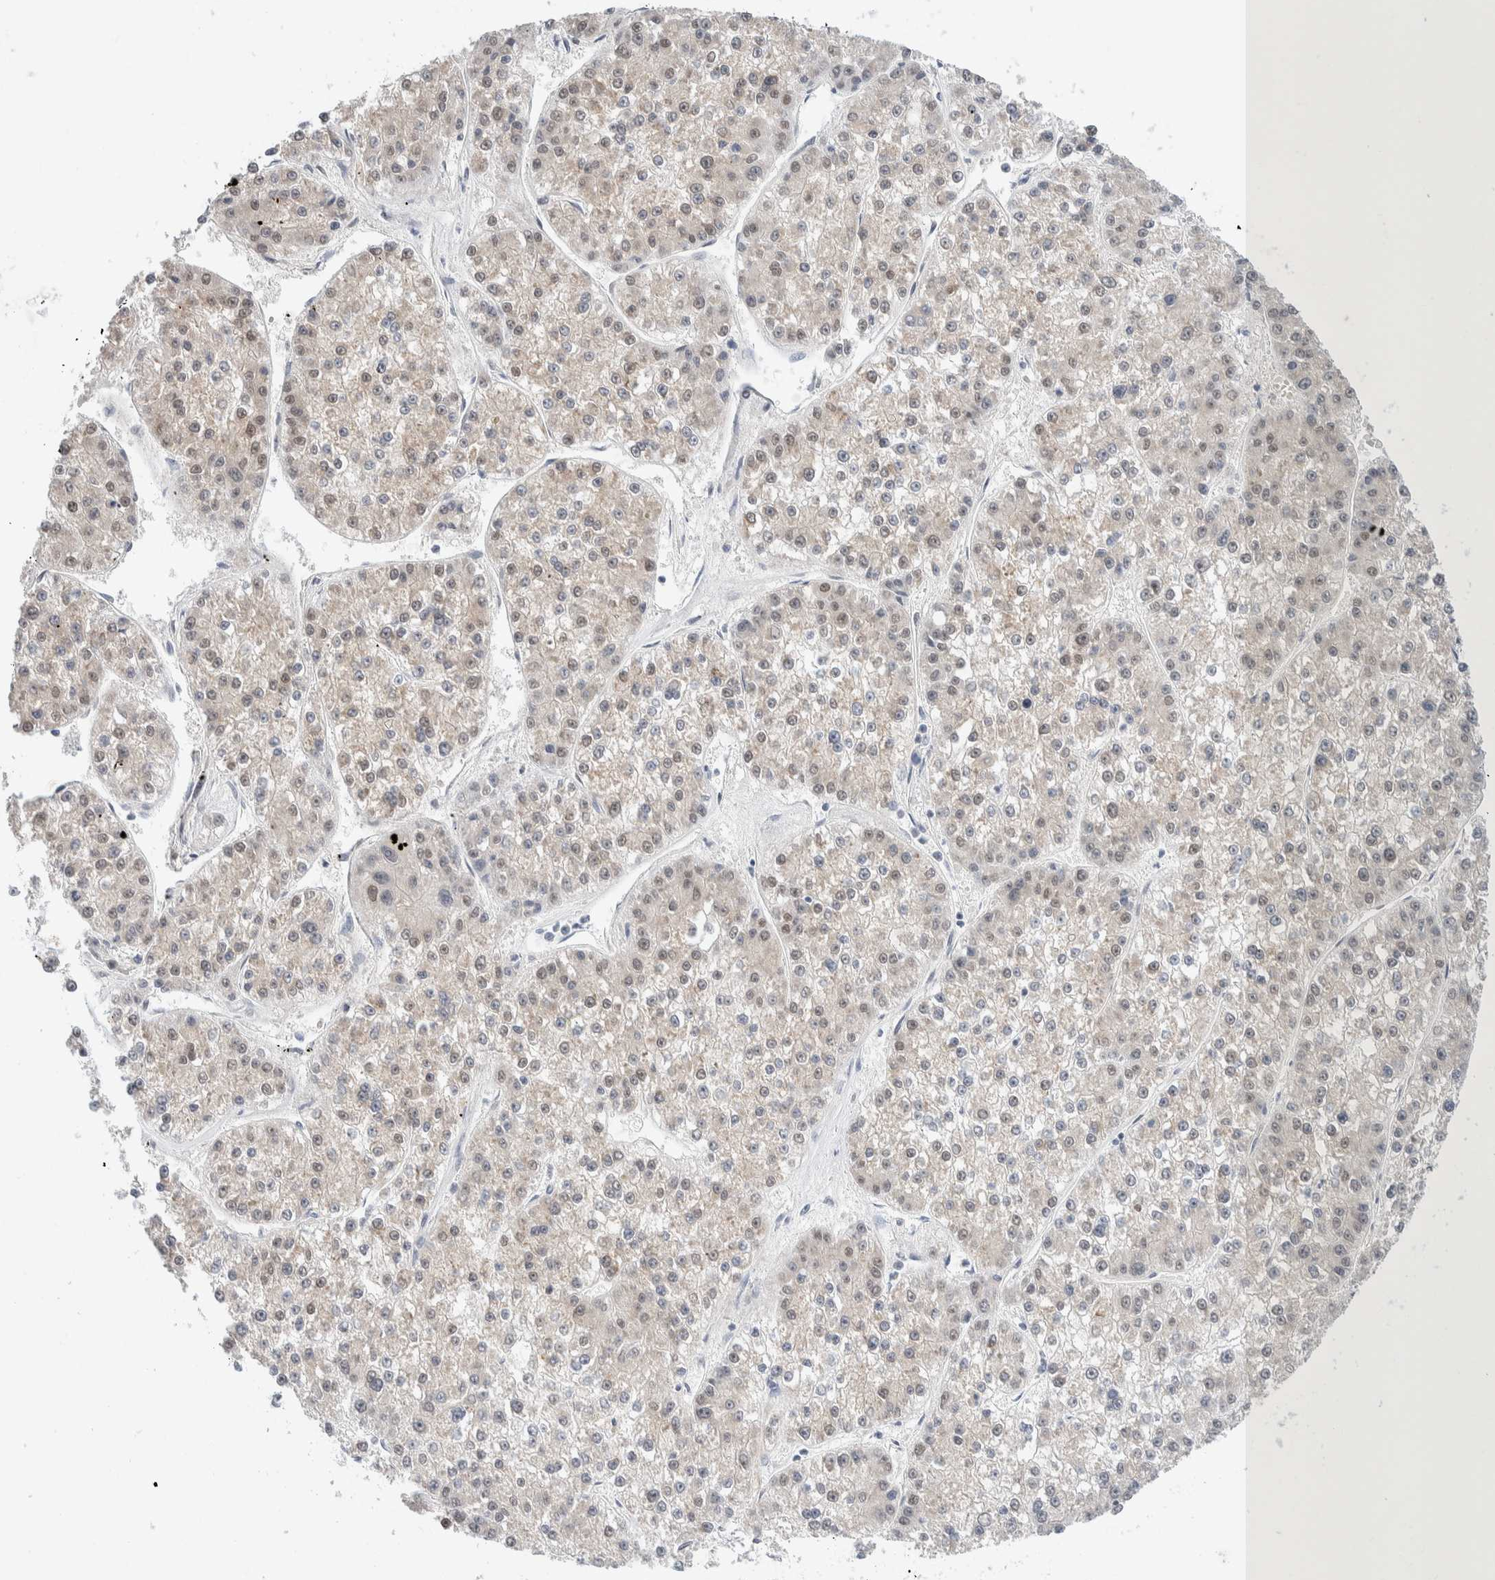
{"staining": {"intensity": "weak", "quantity": "25%-75%", "location": "nuclear"}, "tissue": "liver cancer", "cell_type": "Tumor cells", "image_type": "cancer", "snomed": [{"axis": "morphology", "description": "Carcinoma, Hepatocellular, NOS"}, {"axis": "topography", "description": "Liver"}], "caption": "Liver cancer was stained to show a protein in brown. There is low levels of weak nuclear expression in about 25%-75% of tumor cells. The protein is shown in brown color, while the nuclei are stained blue.", "gene": "CRAT", "patient": {"sex": "female", "age": 73}}